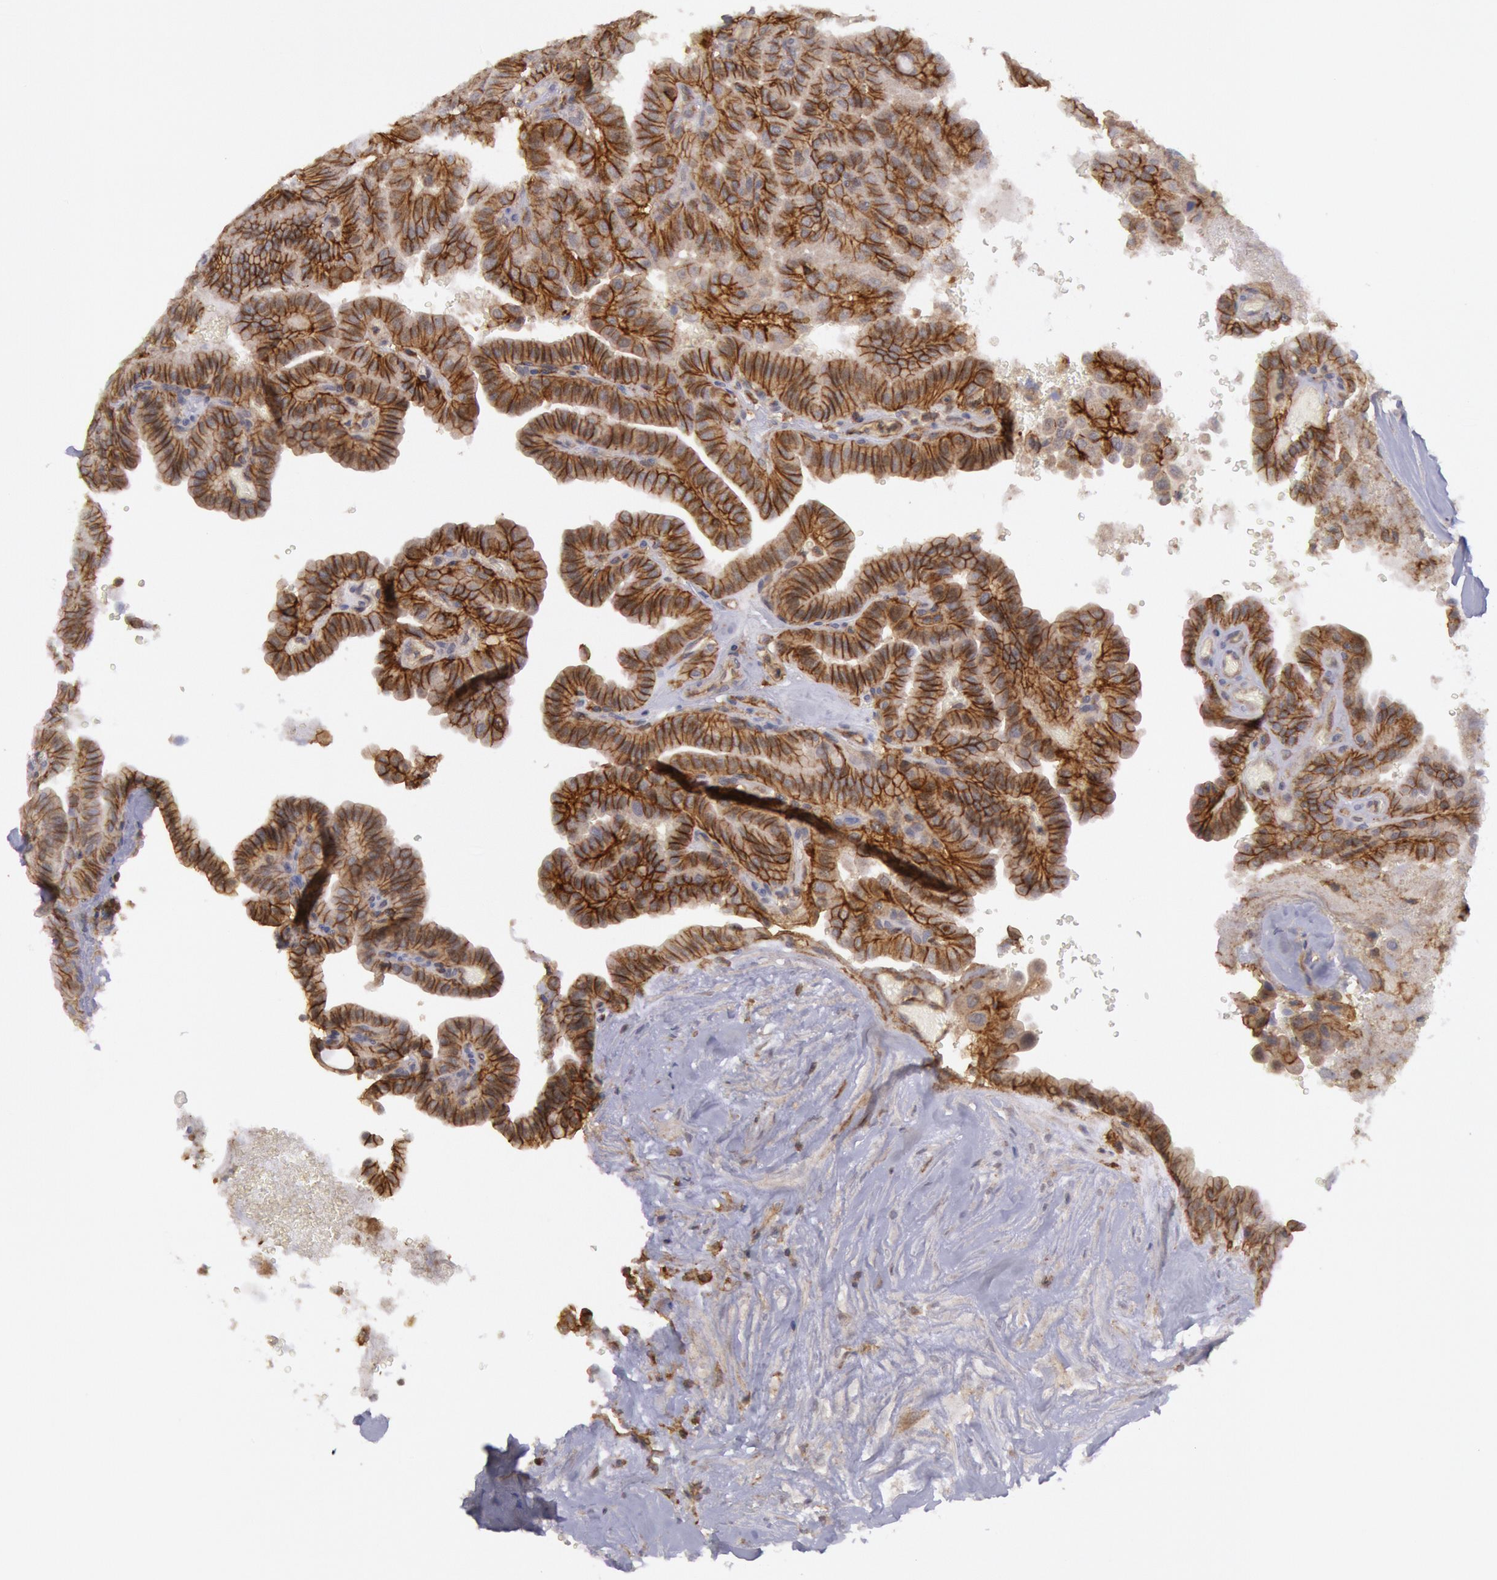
{"staining": {"intensity": "strong", "quantity": ">75%", "location": "cytoplasmic/membranous"}, "tissue": "thyroid cancer", "cell_type": "Tumor cells", "image_type": "cancer", "snomed": [{"axis": "morphology", "description": "Papillary adenocarcinoma, NOS"}, {"axis": "topography", "description": "Thyroid gland"}], "caption": "DAB immunohistochemical staining of human papillary adenocarcinoma (thyroid) shows strong cytoplasmic/membranous protein positivity in approximately >75% of tumor cells.", "gene": "STX4", "patient": {"sex": "male", "age": 87}}